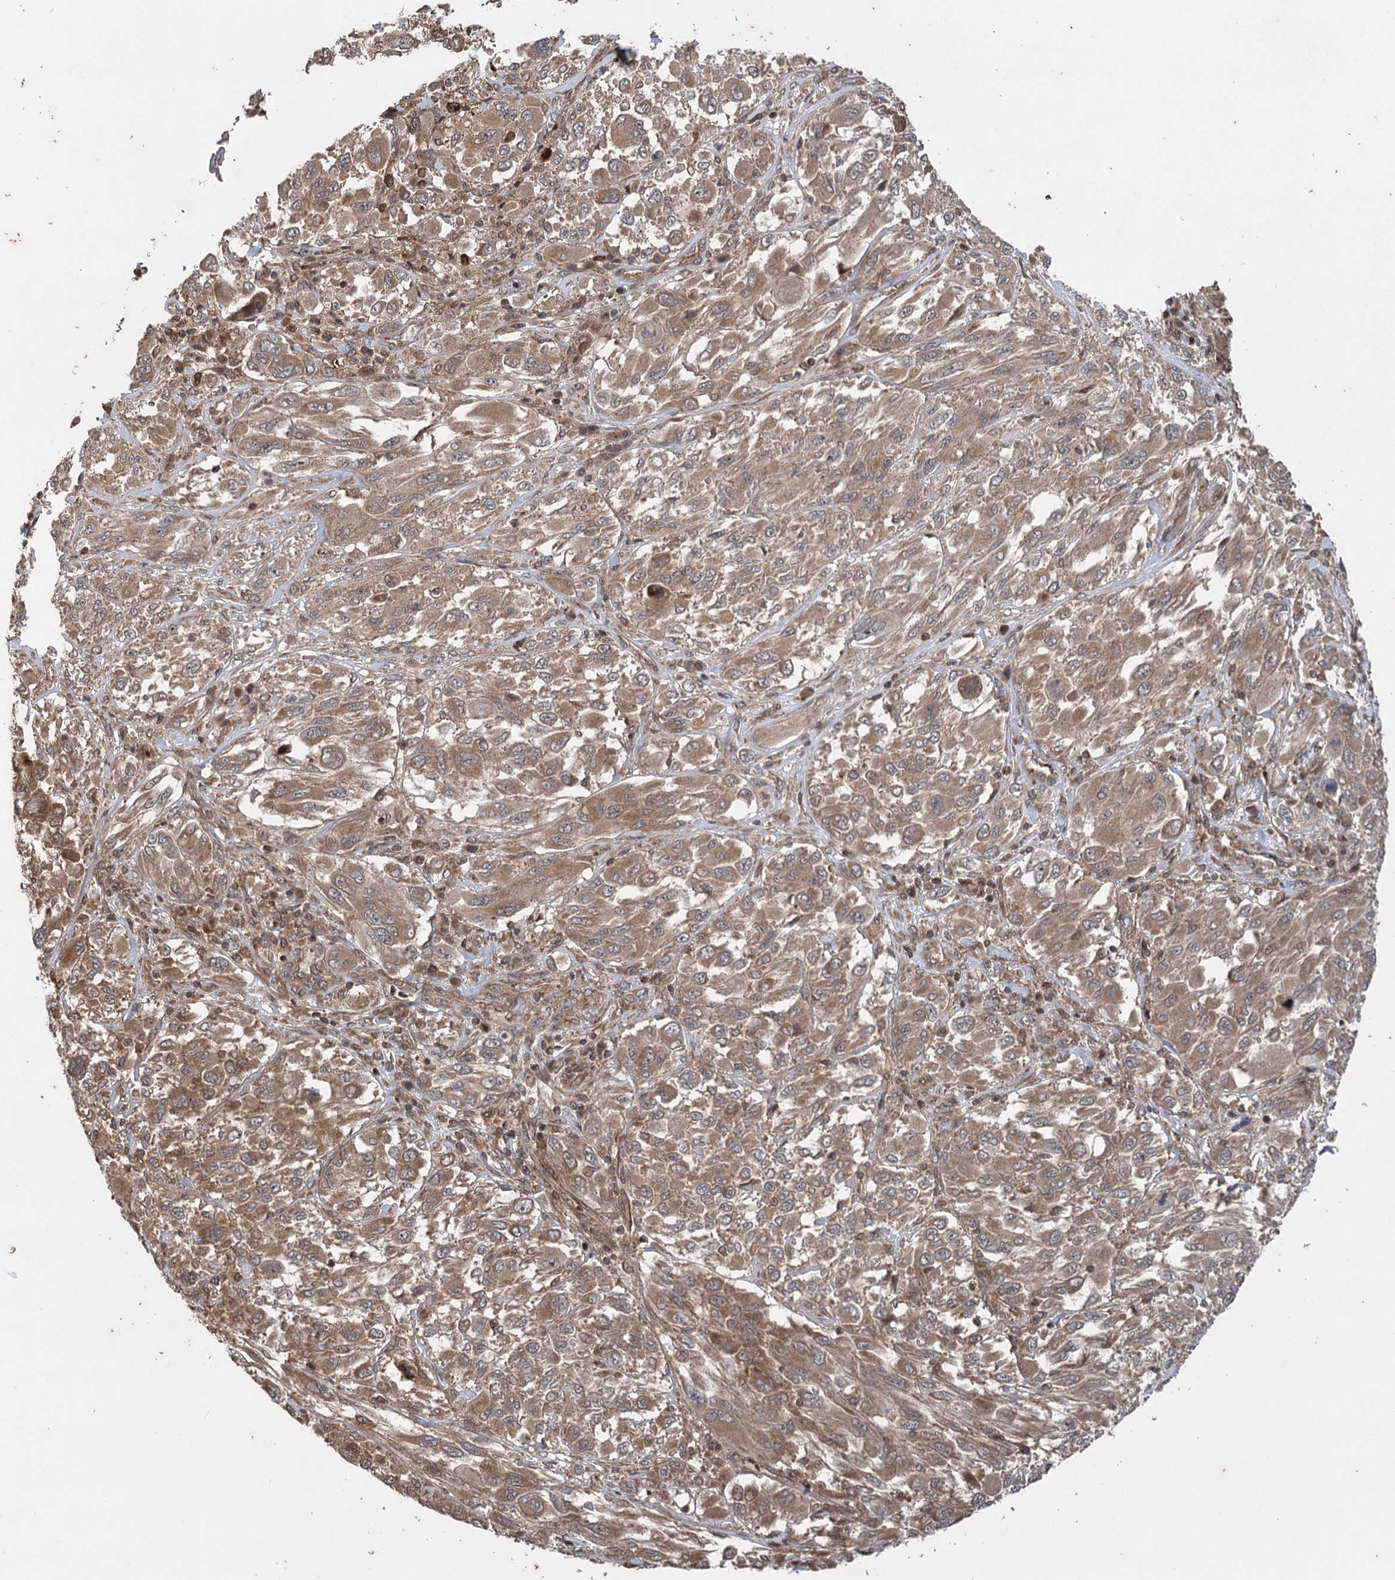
{"staining": {"intensity": "moderate", "quantity": ">75%", "location": "cytoplasmic/membranous"}, "tissue": "melanoma", "cell_type": "Tumor cells", "image_type": "cancer", "snomed": [{"axis": "morphology", "description": "Malignant melanoma, NOS"}, {"axis": "topography", "description": "Skin"}], "caption": "IHC photomicrograph of malignant melanoma stained for a protein (brown), which reveals medium levels of moderate cytoplasmic/membranous expression in approximately >75% of tumor cells.", "gene": "INSIG2", "patient": {"sex": "female", "age": 91}}